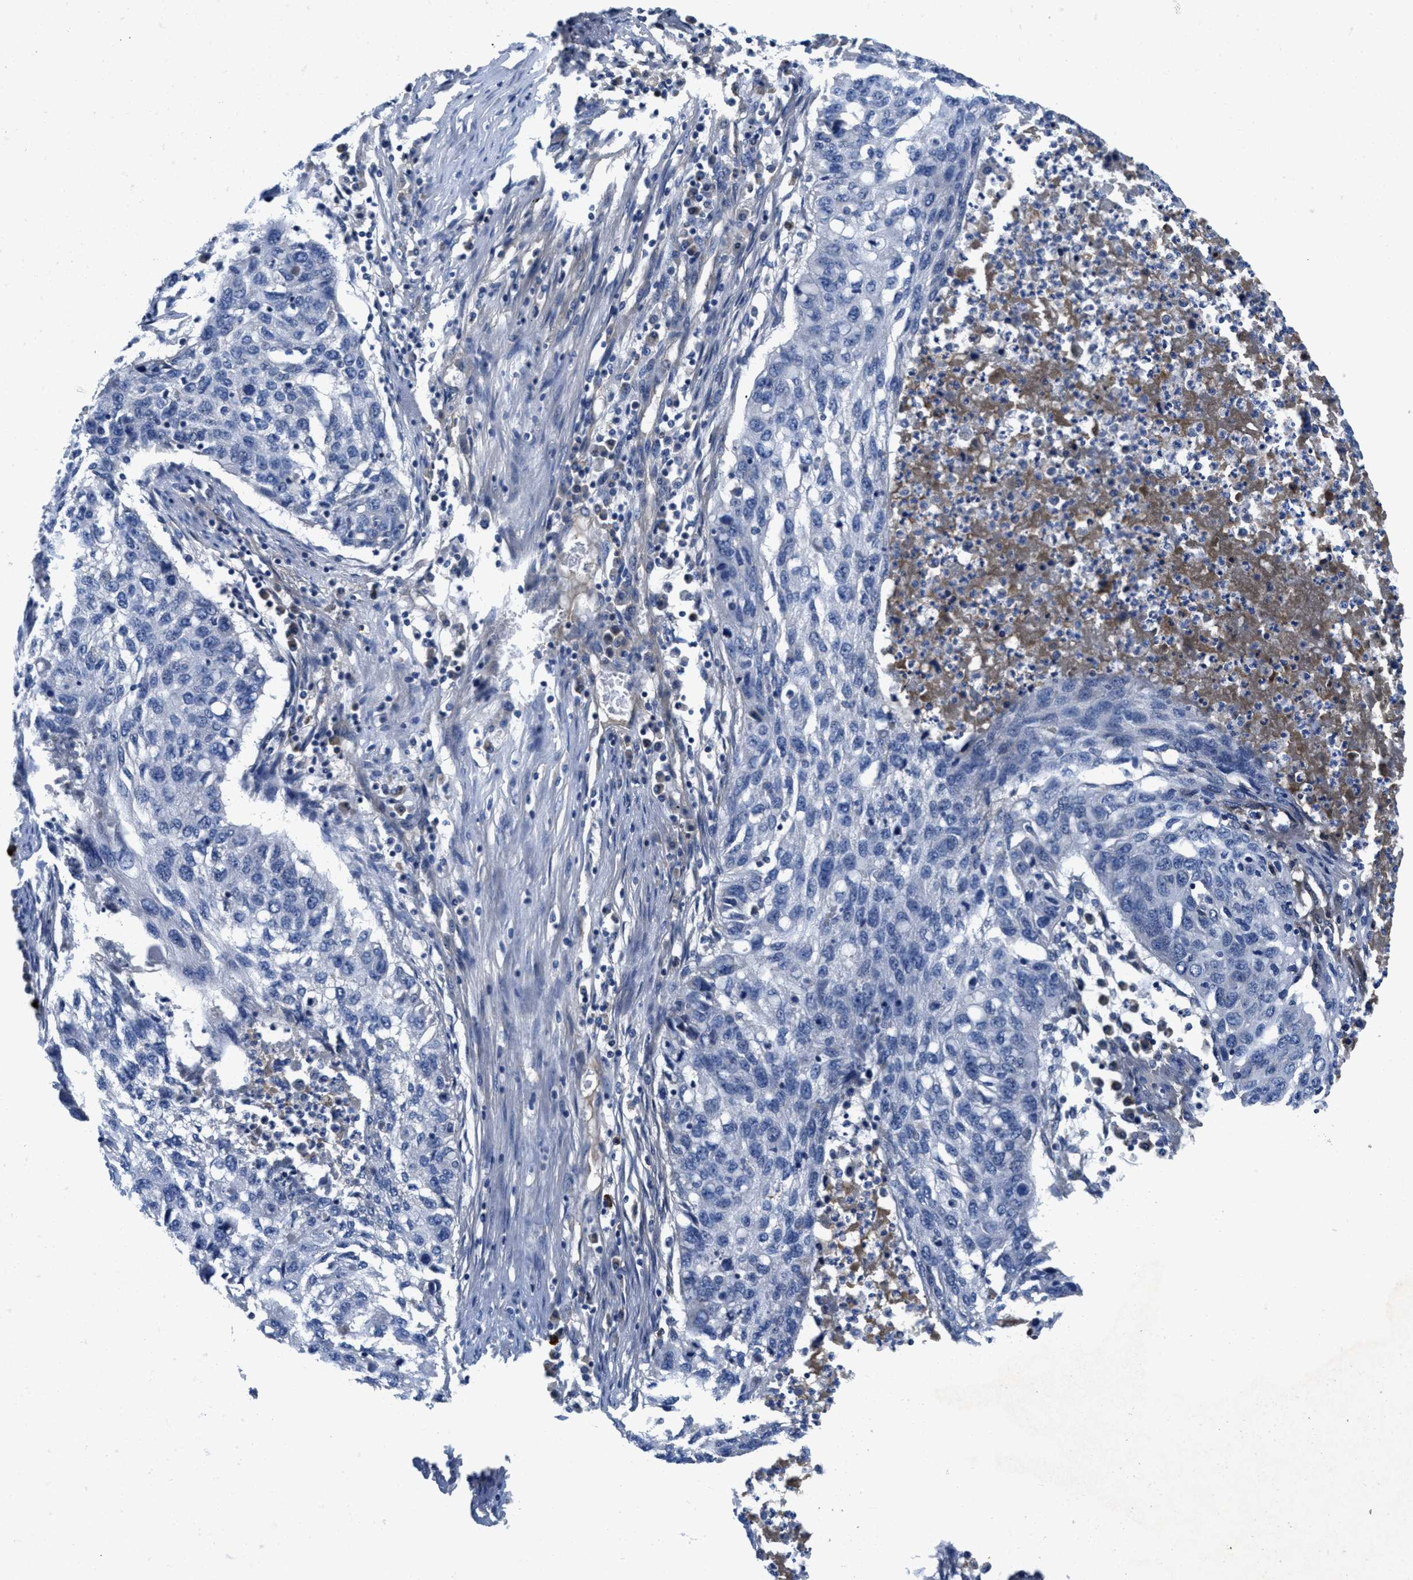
{"staining": {"intensity": "negative", "quantity": "none", "location": "none"}, "tissue": "lung cancer", "cell_type": "Tumor cells", "image_type": "cancer", "snomed": [{"axis": "morphology", "description": "Squamous cell carcinoma, NOS"}, {"axis": "topography", "description": "Lung"}], "caption": "DAB immunohistochemical staining of lung cancer demonstrates no significant staining in tumor cells.", "gene": "GALK1", "patient": {"sex": "female", "age": 63}}